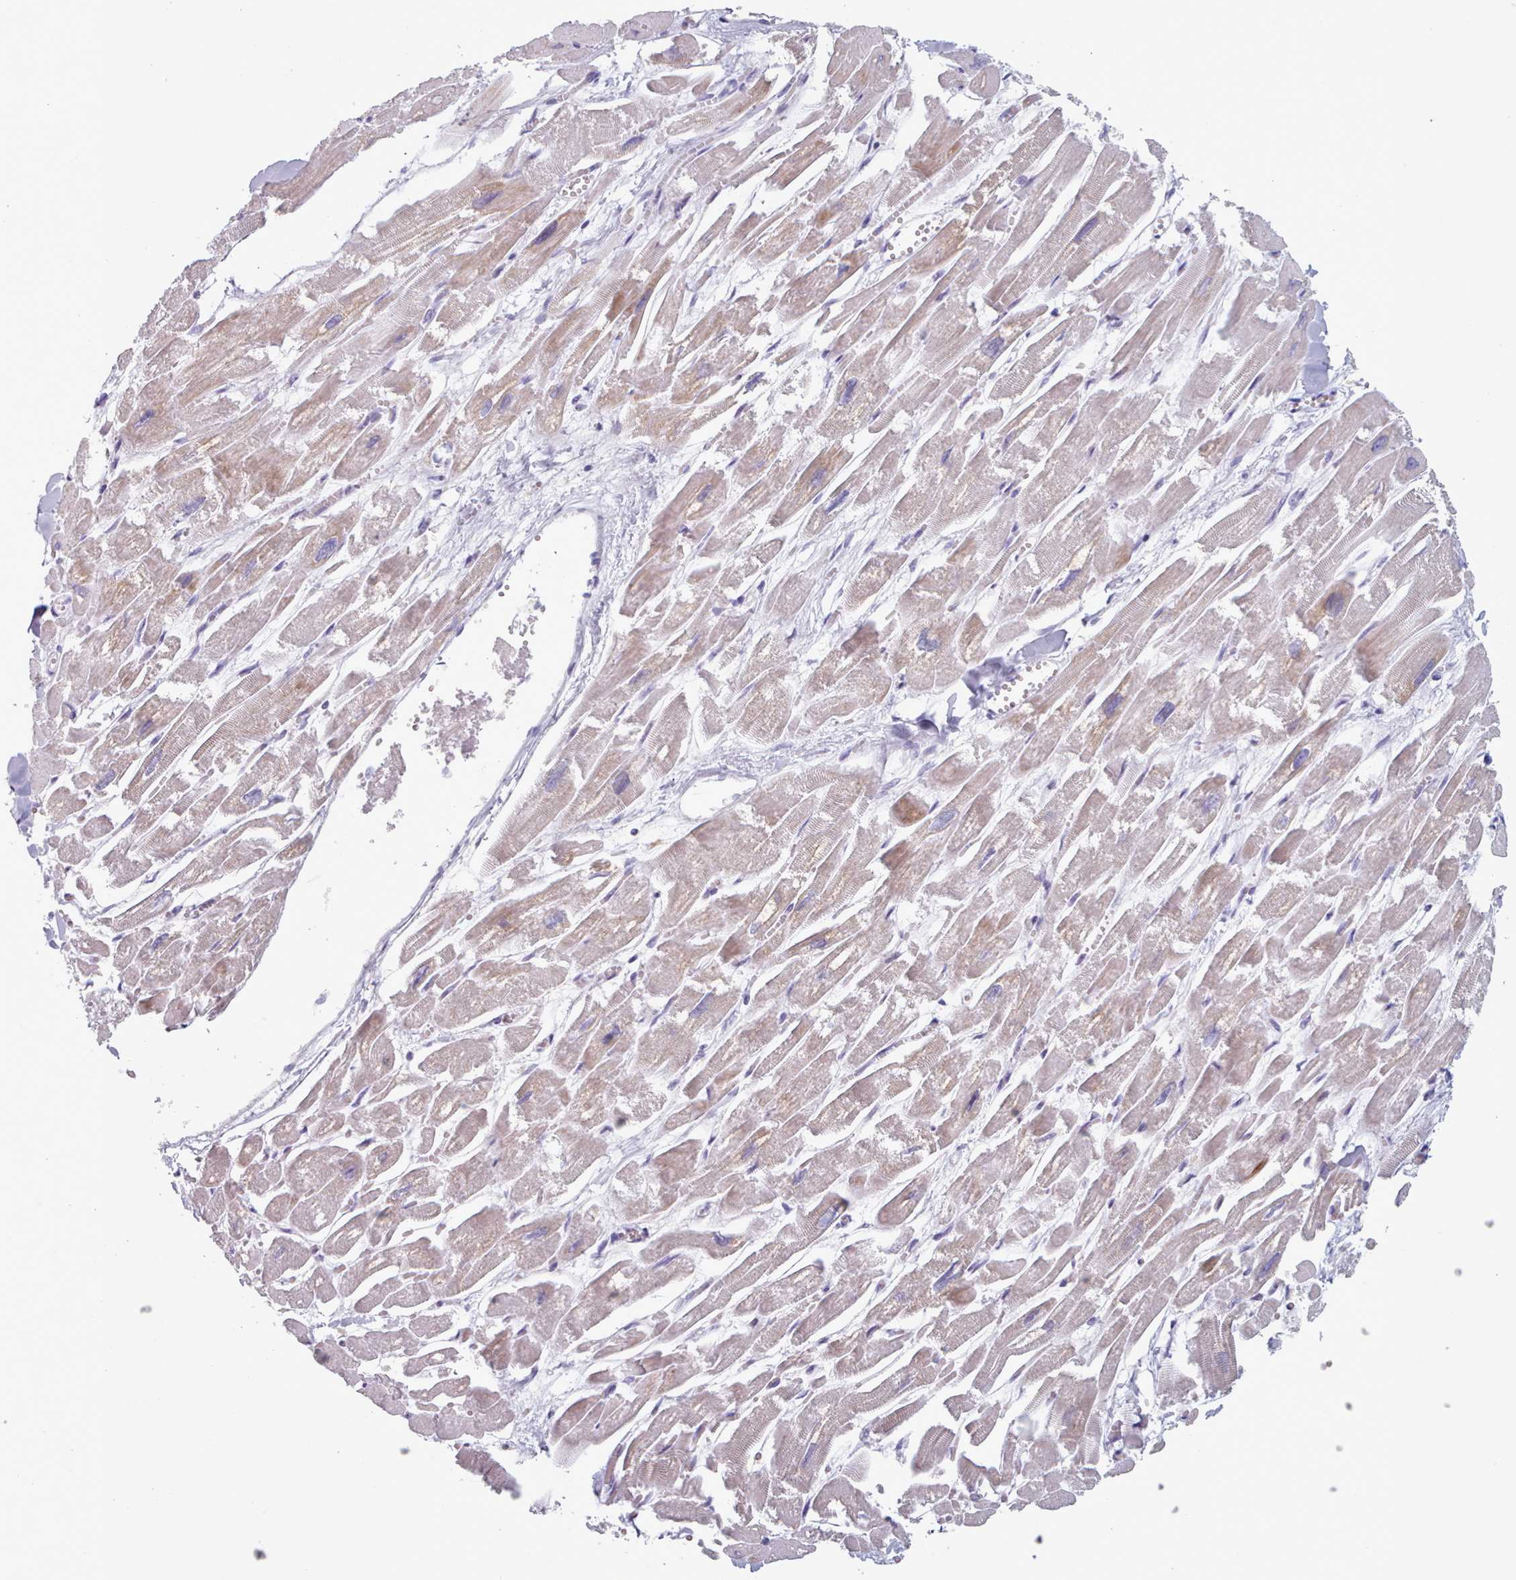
{"staining": {"intensity": "strong", "quantity": "25%-75%", "location": "cytoplasmic/membranous"}, "tissue": "heart muscle", "cell_type": "Cardiomyocytes", "image_type": "normal", "snomed": [{"axis": "morphology", "description": "Normal tissue, NOS"}, {"axis": "topography", "description": "Heart"}], "caption": "Strong cytoplasmic/membranous protein expression is appreciated in approximately 25%-75% of cardiomyocytes in heart muscle. The staining is performed using DAB (3,3'-diaminobenzidine) brown chromogen to label protein expression. The nuclei are counter-stained blue using hematoxylin.", "gene": "FAM170B", "patient": {"sex": "male", "age": 54}}